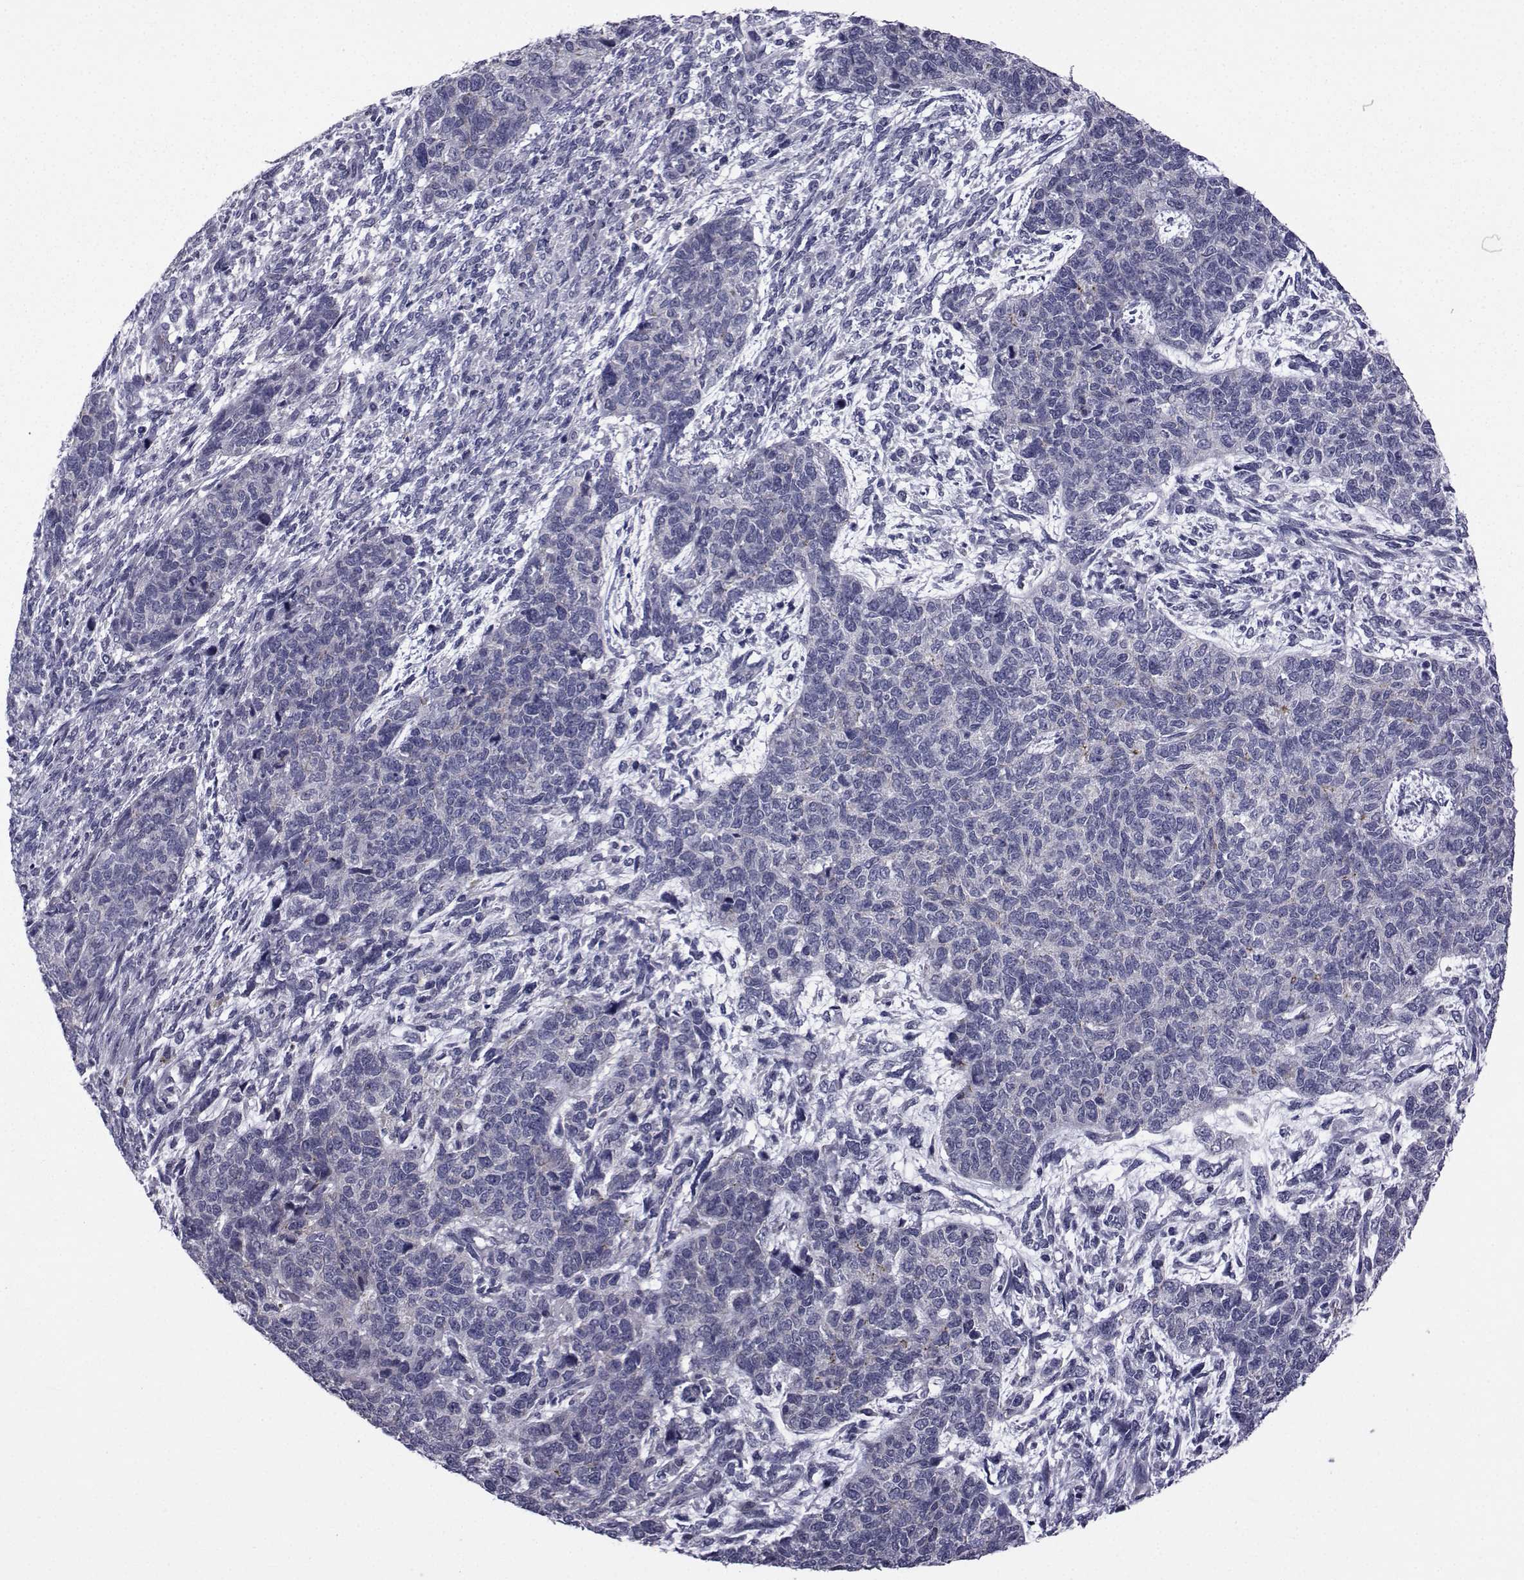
{"staining": {"intensity": "negative", "quantity": "none", "location": "none"}, "tissue": "cervical cancer", "cell_type": "Tumor cells", "image_type": "cancer", "snomed": [{"axis": "morphology", "description": "Squamous cell carcinoma, NOS"}, {"axis": "topography", "description": "Cervix"}], "caption": "Immunohistochemical staining of cervical squamous cell carcinoma demonstrates no significant positivity in tumor cells. The staining was performed using DAB (3,3'-diaminobenzidine) to visualize the protein expression in brown, while the nuclei were stained in blue with hematoxylin (Magnification: 20x).", "gene": "SLC30A10", "patient": {"sex": "female", "age": 63}}